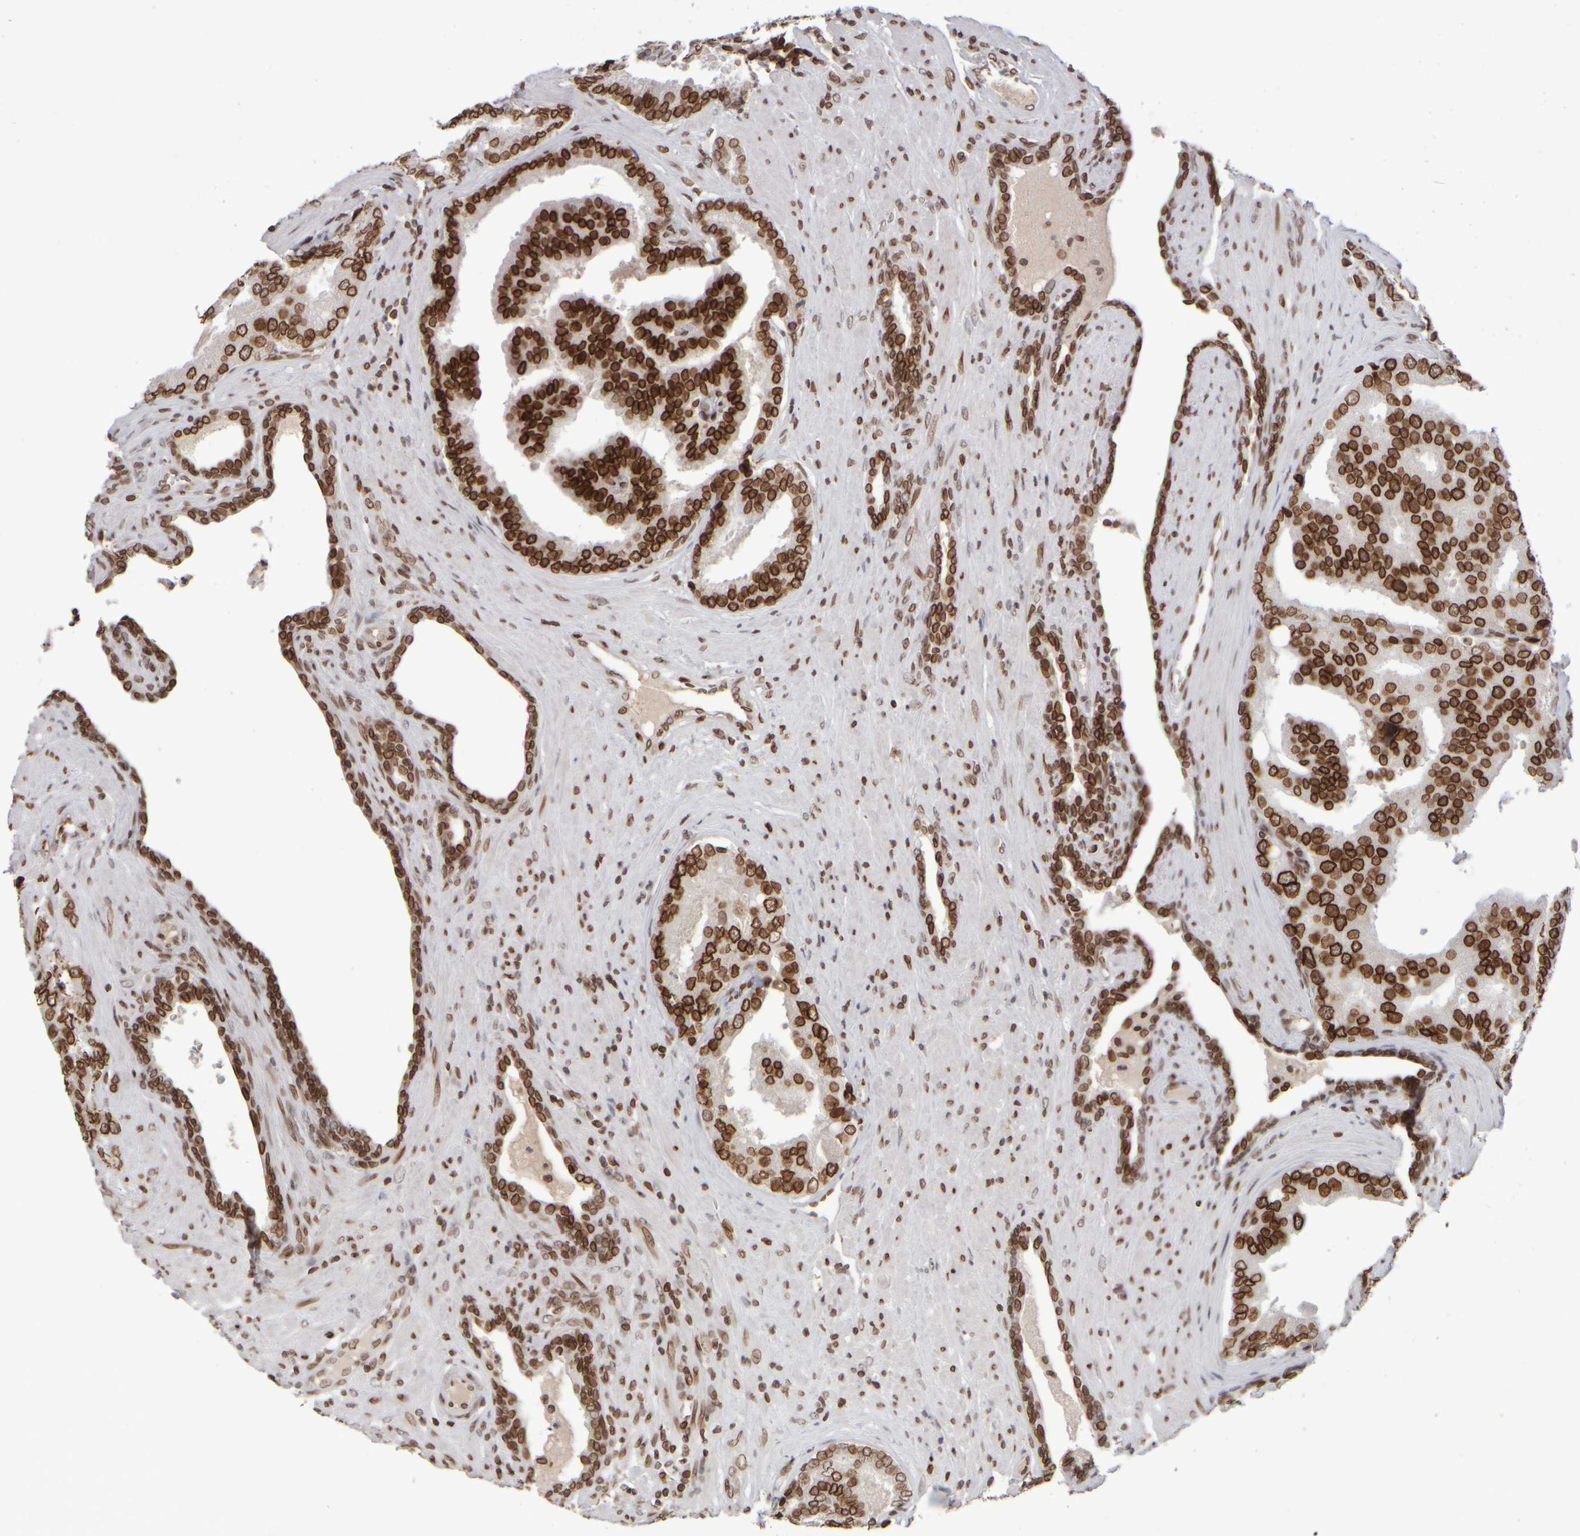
{"staining": {"intensity": "strong", "quantity": ">75%", "location": "cytoplasmic/membranous,nuclear"}, "tissue": "prostate cancer", "cell_type": "Tumor cells", "image_type": "cancer", "snomed": [{"axis": "morphology", "description": "Adenocarcinoma, High grade"}, {"axis": "topography", "description": "Prostate"}], "caption": "IHC micrograph of prostate cancer (adenocarcinoma (high-grade)) stained for a protein (brown), which reveals high levels of strong cytoplasmic/membranous and nuclear expression in approximately >75% of tumor cells.", "gene": "ZC3HC1", "patient": {"sex": "male", "age": 50}}